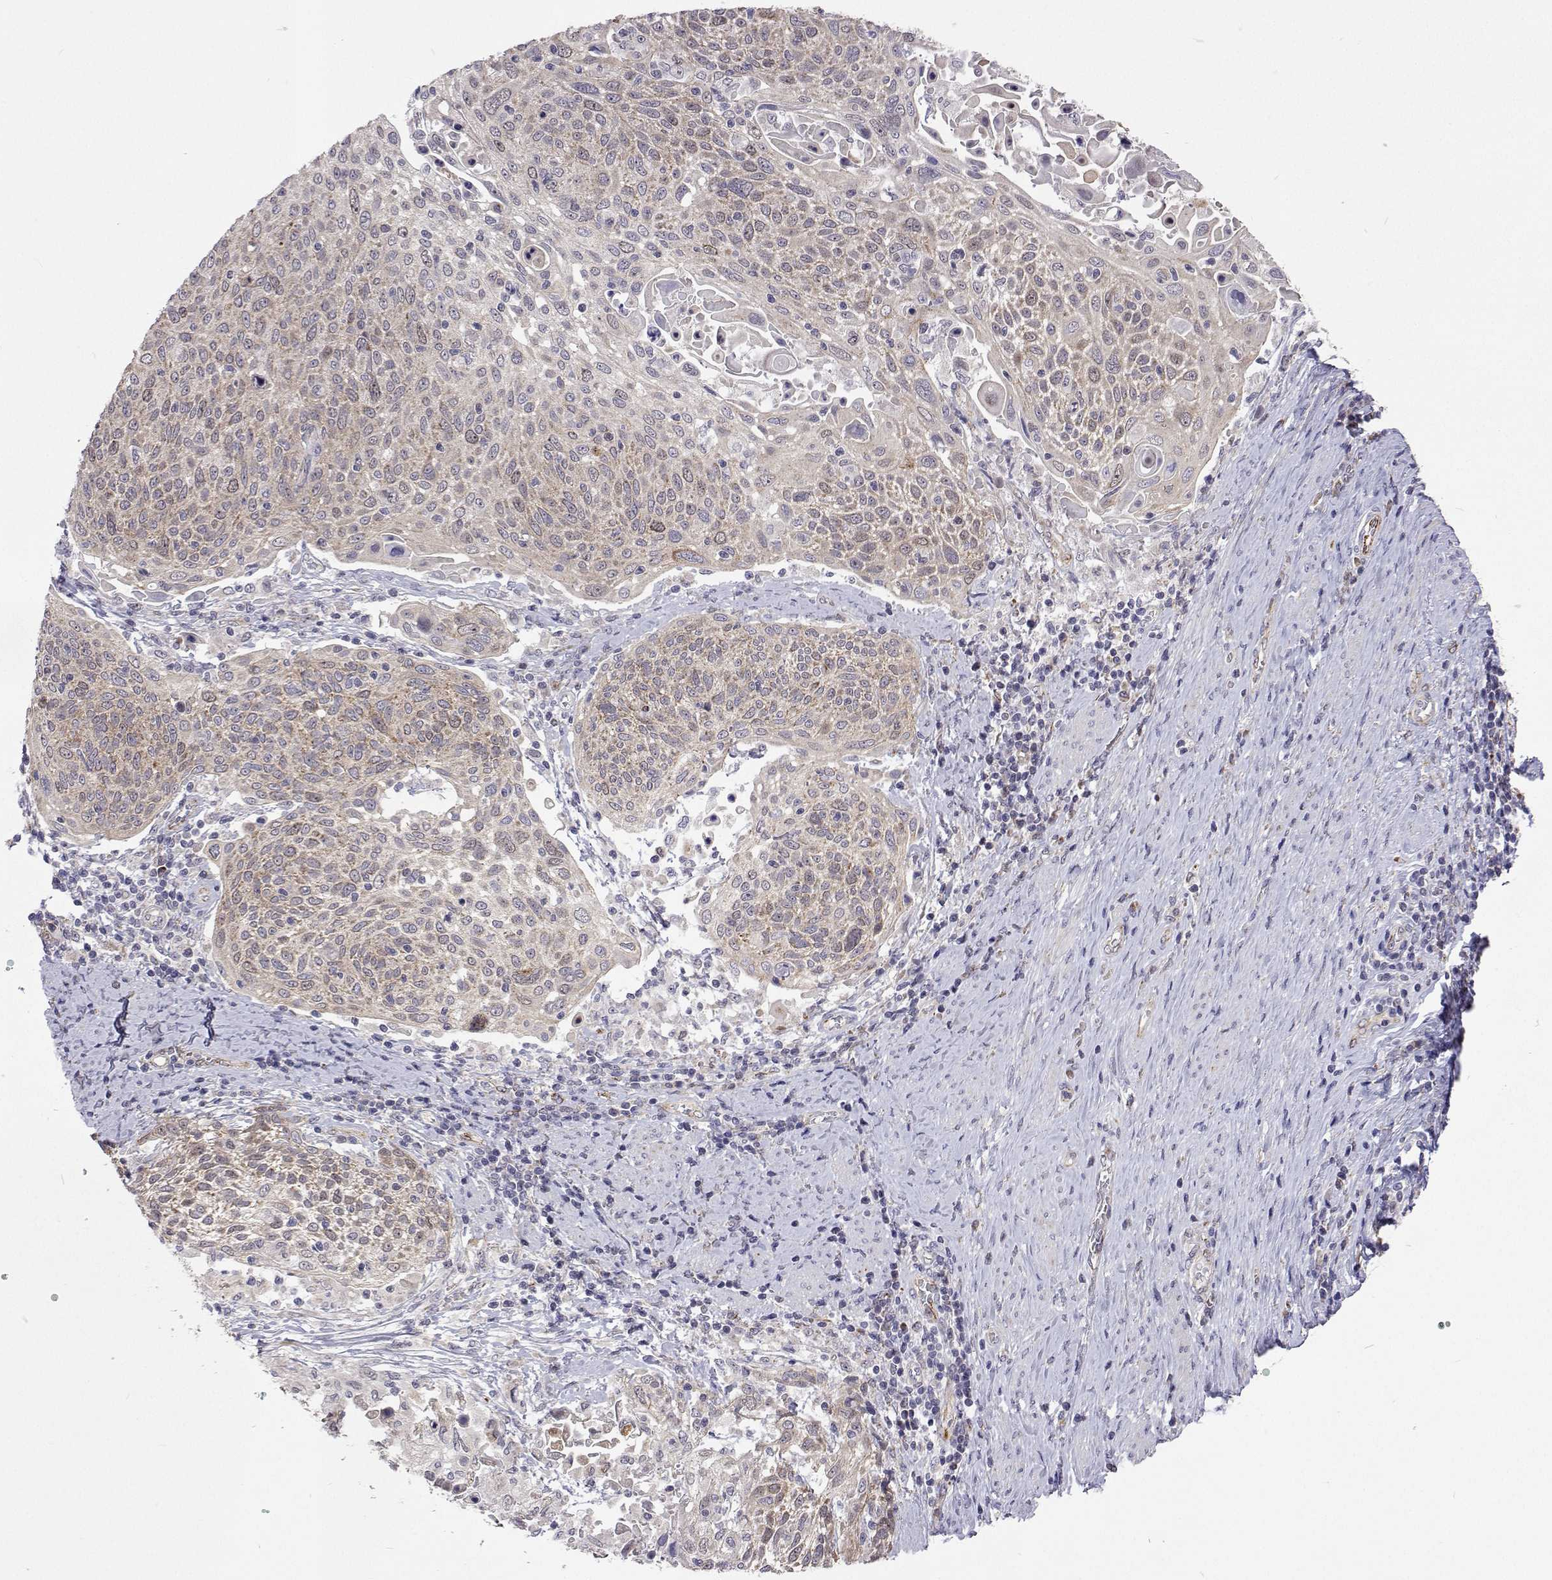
{"staining": {"intensity": "weak", "quantity": ">75%", "location": "cytoplasmic/membranous"}, "tissue": "cervical cancer", "cell_type": "Tumor cells", "image_type": "cancer", "snomed": [{"axis": "morphology", "description": "Squamous cell carcinoma, NOS"}, {"axis": "topography", "description": "Cervix"}], "caption": "Tumor cells show low levels of weak cytoplasmic/membranous expression in approximately >75% of cells in squamous cell carcinoma (cervical).", "gene": "DHTKD1", "patient": {"sex": "female", "age": 61}}